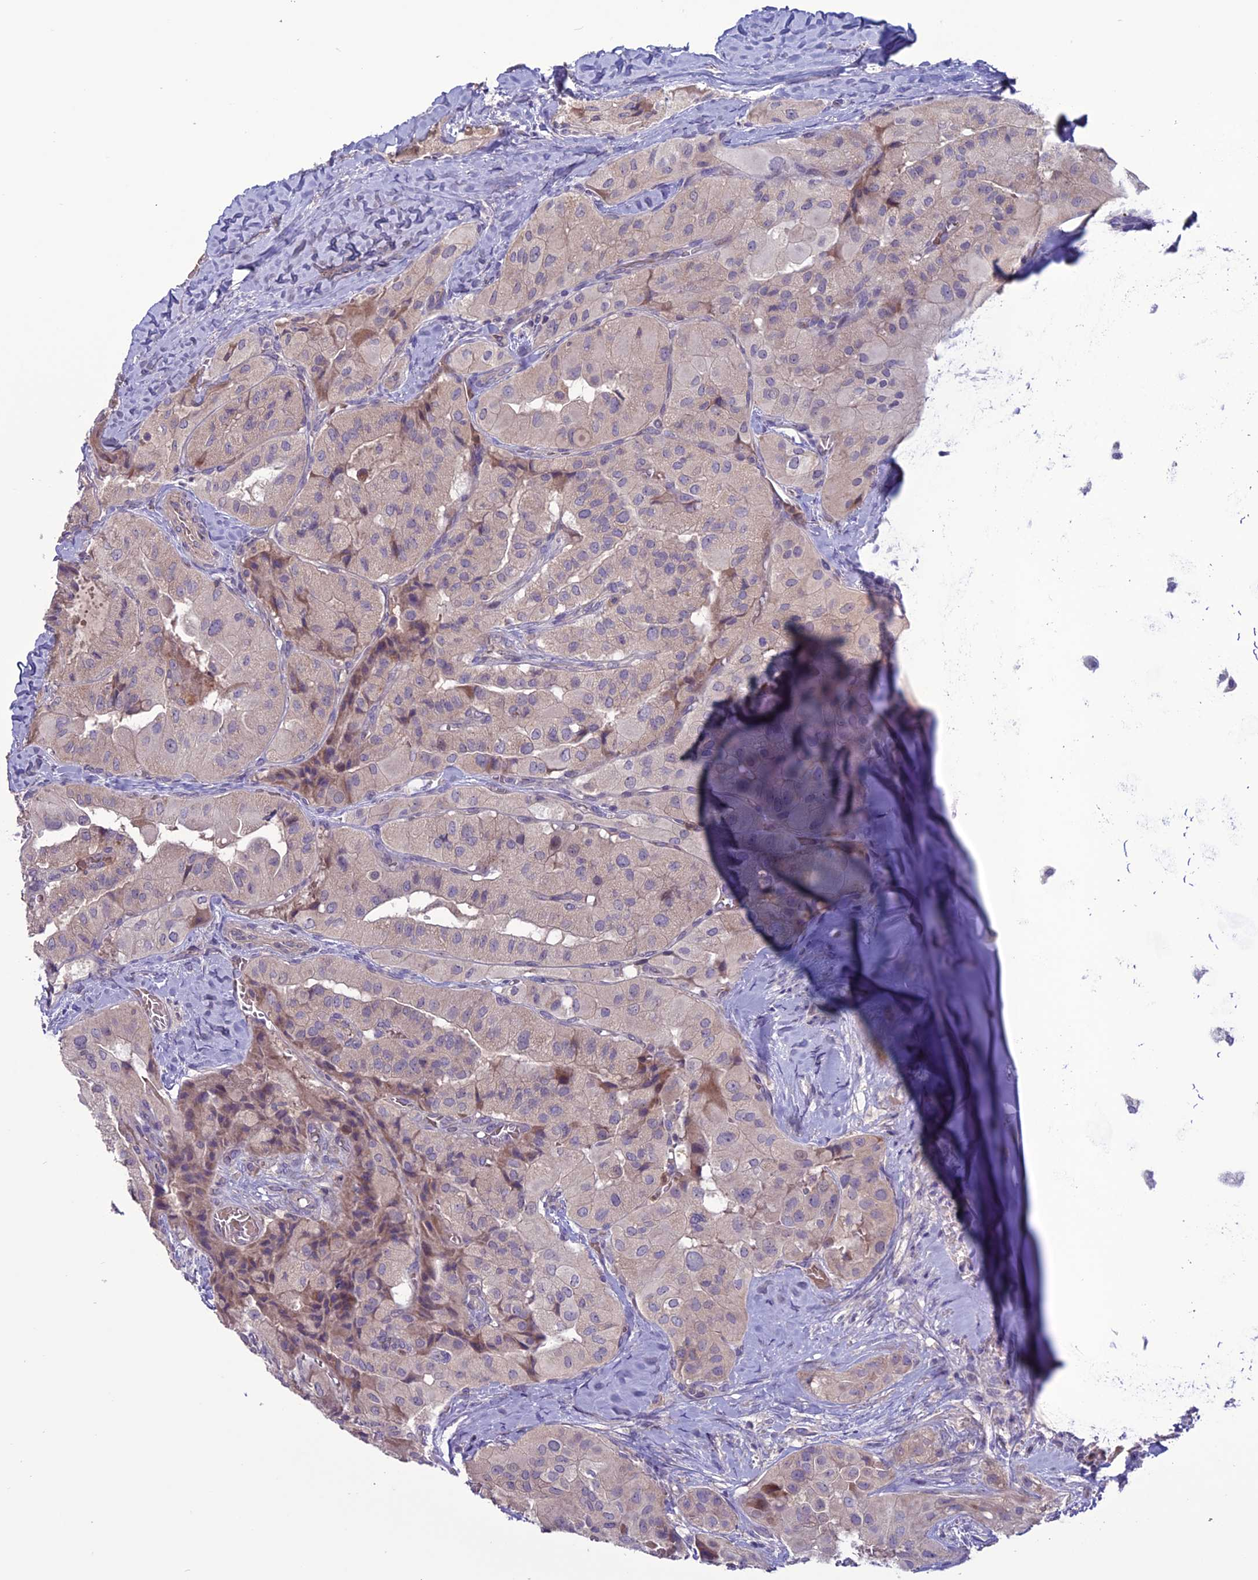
{"staining": {"intensity": "weak", "quantity": "25%-75%", "location": "cytoplasmic/membranous"}, "tissue": "thyroid cancer", "cell_type": "Tumor cells", "image_type": "cancer", "snomed": [{"axis": "morphology", "description": "Normal tissue, NOS"}, {"axis": "morphology", "description": "Papillary adenocarcinoma, NOS"}, {"axis": "topography", "description": "Thyroid gland"}], "caption": "Approximately 25%-75% of tumor cells in human thyroid papillary adenocarcinoma exhibit weak cytoplasmic/membranous protein positivity as visualized by brown immunohistochemical staining.", "gene": "C2orf76", "patient": {"sex": "female", "age": 59}}